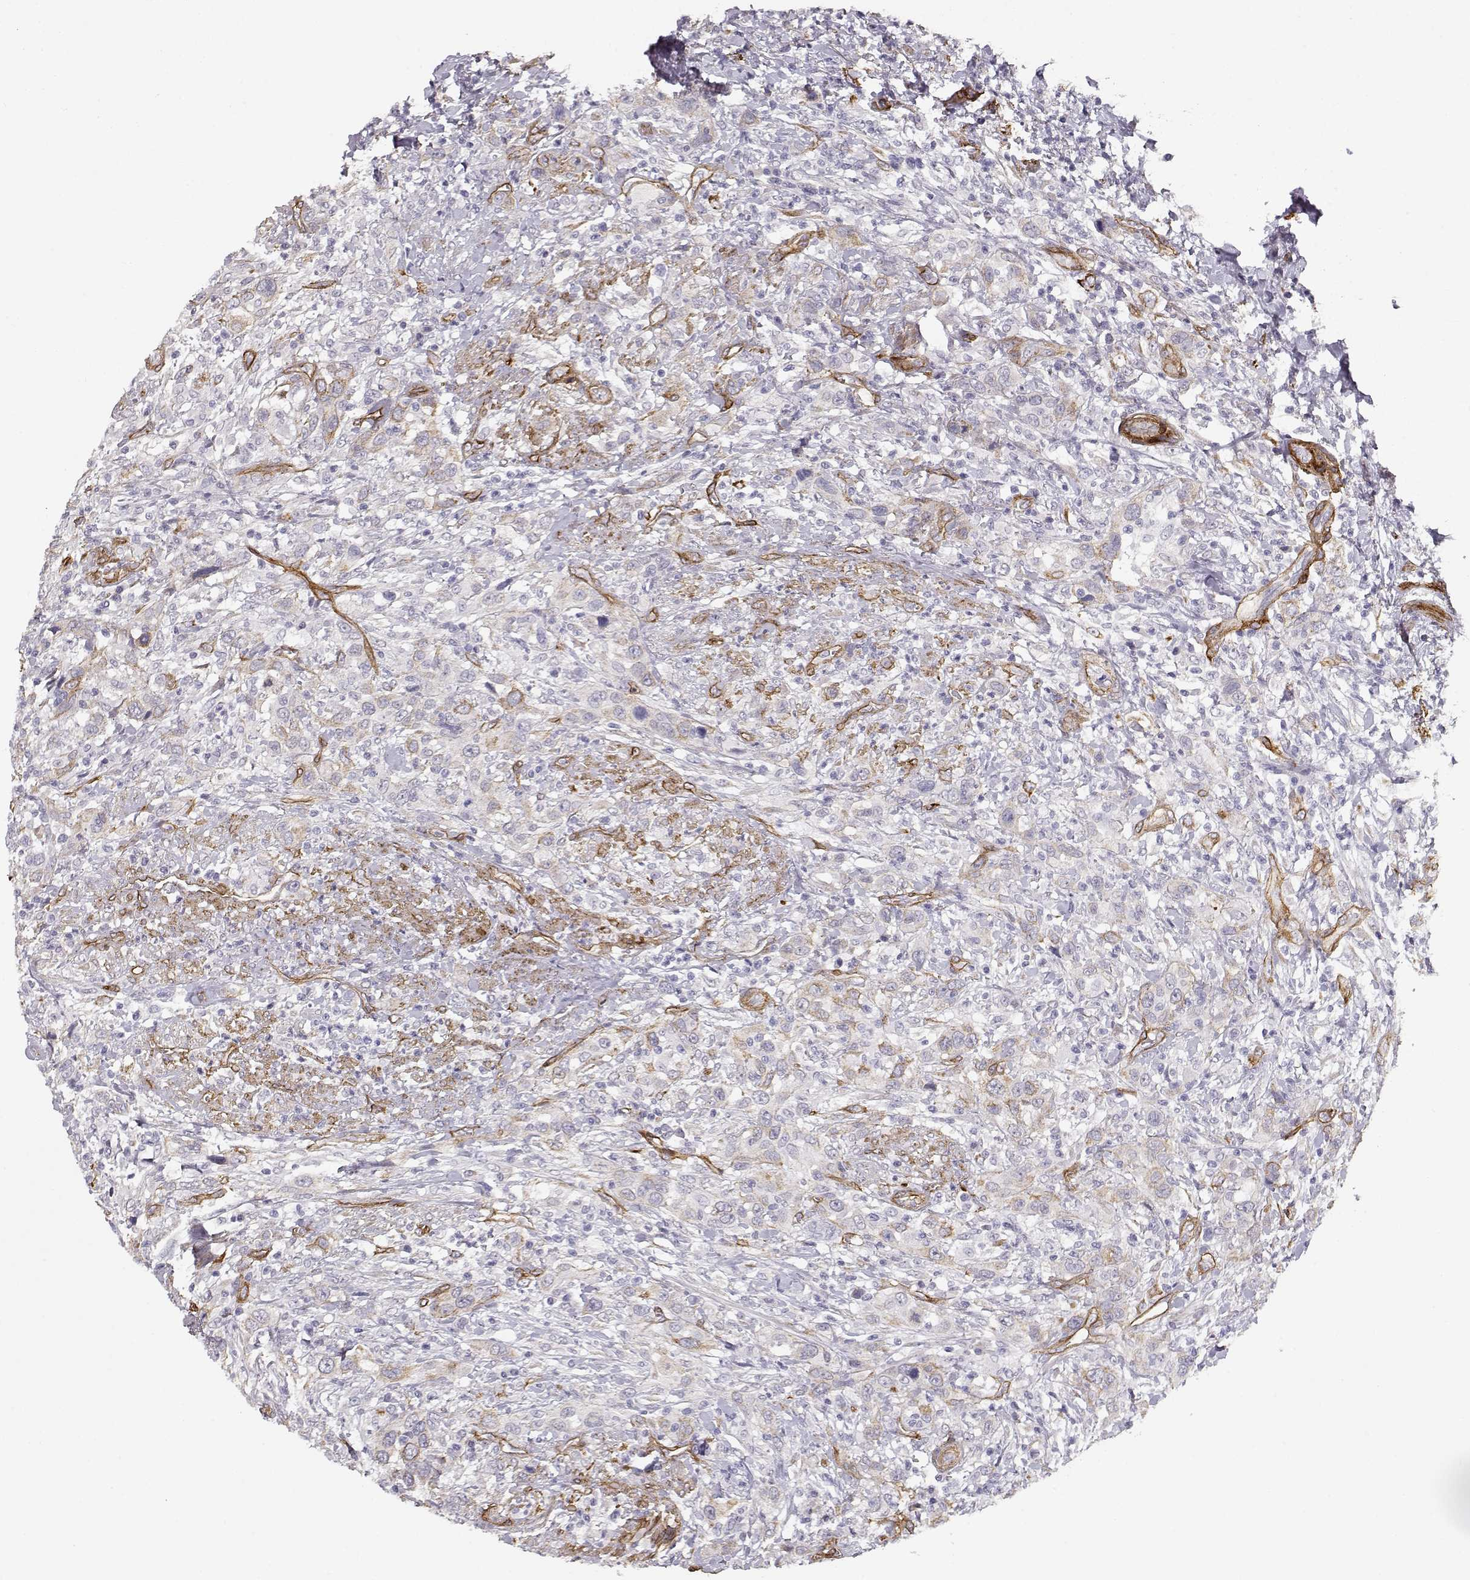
{"staining": {"intensity": "negative", "quantity": "none", "location": "none"}, "tissue": "urothelial cancer", "cell_type": "Tumor cells", "image_type": "cancer", "snomed": [{"axis": "morphology", "description": "Urothelial carcinoma, NOS"}, {"axis": "morphology", "description": "Urothelial carcinoma, High grade"}, {"axis": "topography", "description": "Urinary bladder"}], "caption": "Histopathology image shows no significant protein staining in tumor cells of urothelial cancer. (DAB (3,3'-diaminobenzidine) immunohistochemistry with hematoxylin counter stain).", "gene": "LAMC1", "patient": {"sex": "female", "age": 64}}